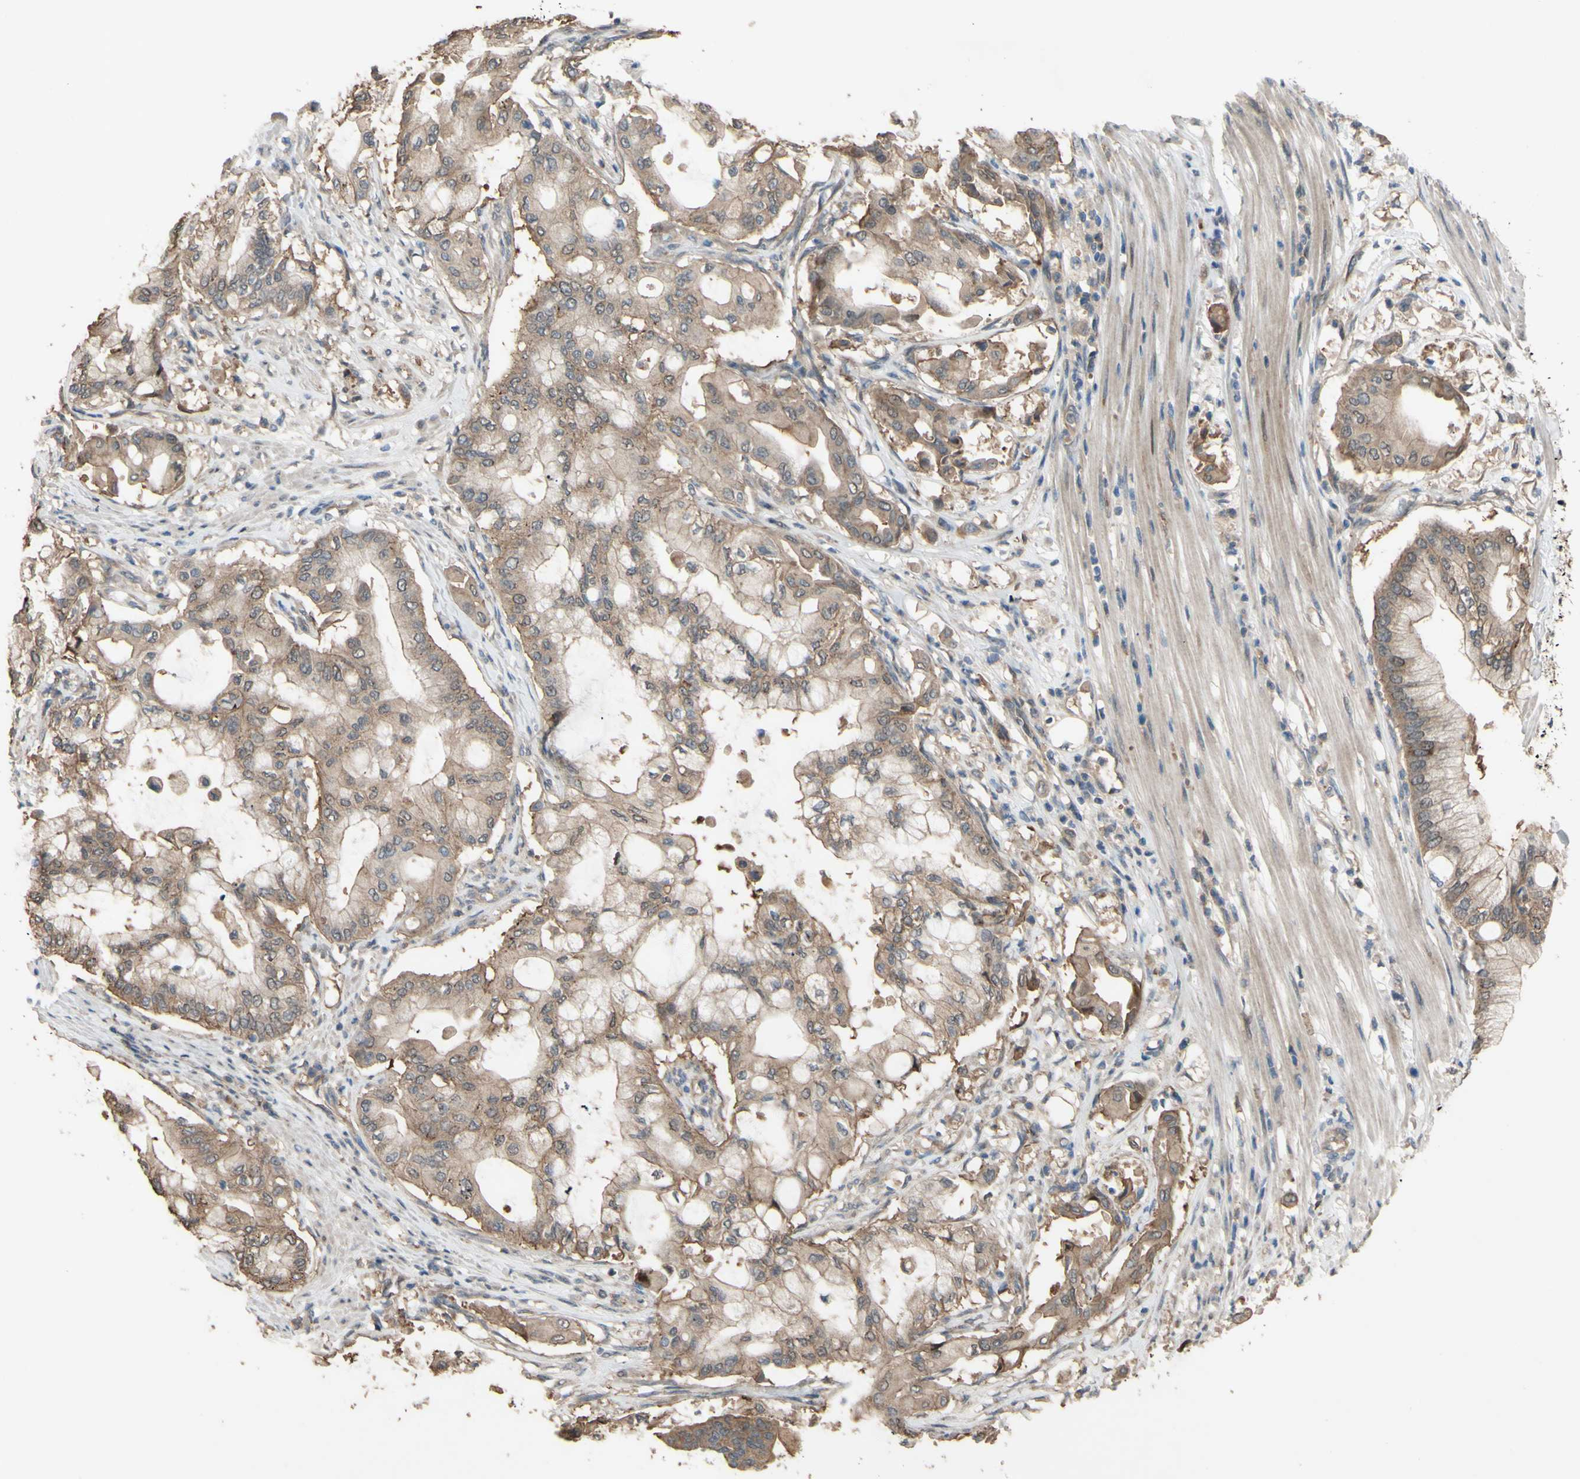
{"staining": {"intensity": "weak", "quantity": ">75%", "location": "cytoplasmic/membranous"}, "tissue": "pancreatic cancer", "cell_type": "Tumor cells", "image_type": "cancer", "snomed": [{"axis": "morphology", "description": "Adenocarcinoma, NOS"}, {"axis": "morphology", "description": "Adenocarcinoma, metastatic, NOS"}, {"axis": "topography", "description": "Lymph node"}, {"axis": "topography", "description": "Pancreas"}, {"axis": "topography", "description": "Duodenum"}], "caption": "Pancreatic cancer (adenocarcinoma) stained with immunohistochemistry (IHC) reveals weak cytoplasmic/membranous expression in about >75% of tumor cells. (brown staining indicates protein expression, while blue staining denotes nuclei).", "gene": "SHROOM4", "patient": {"sex": "female", "age": 64}}